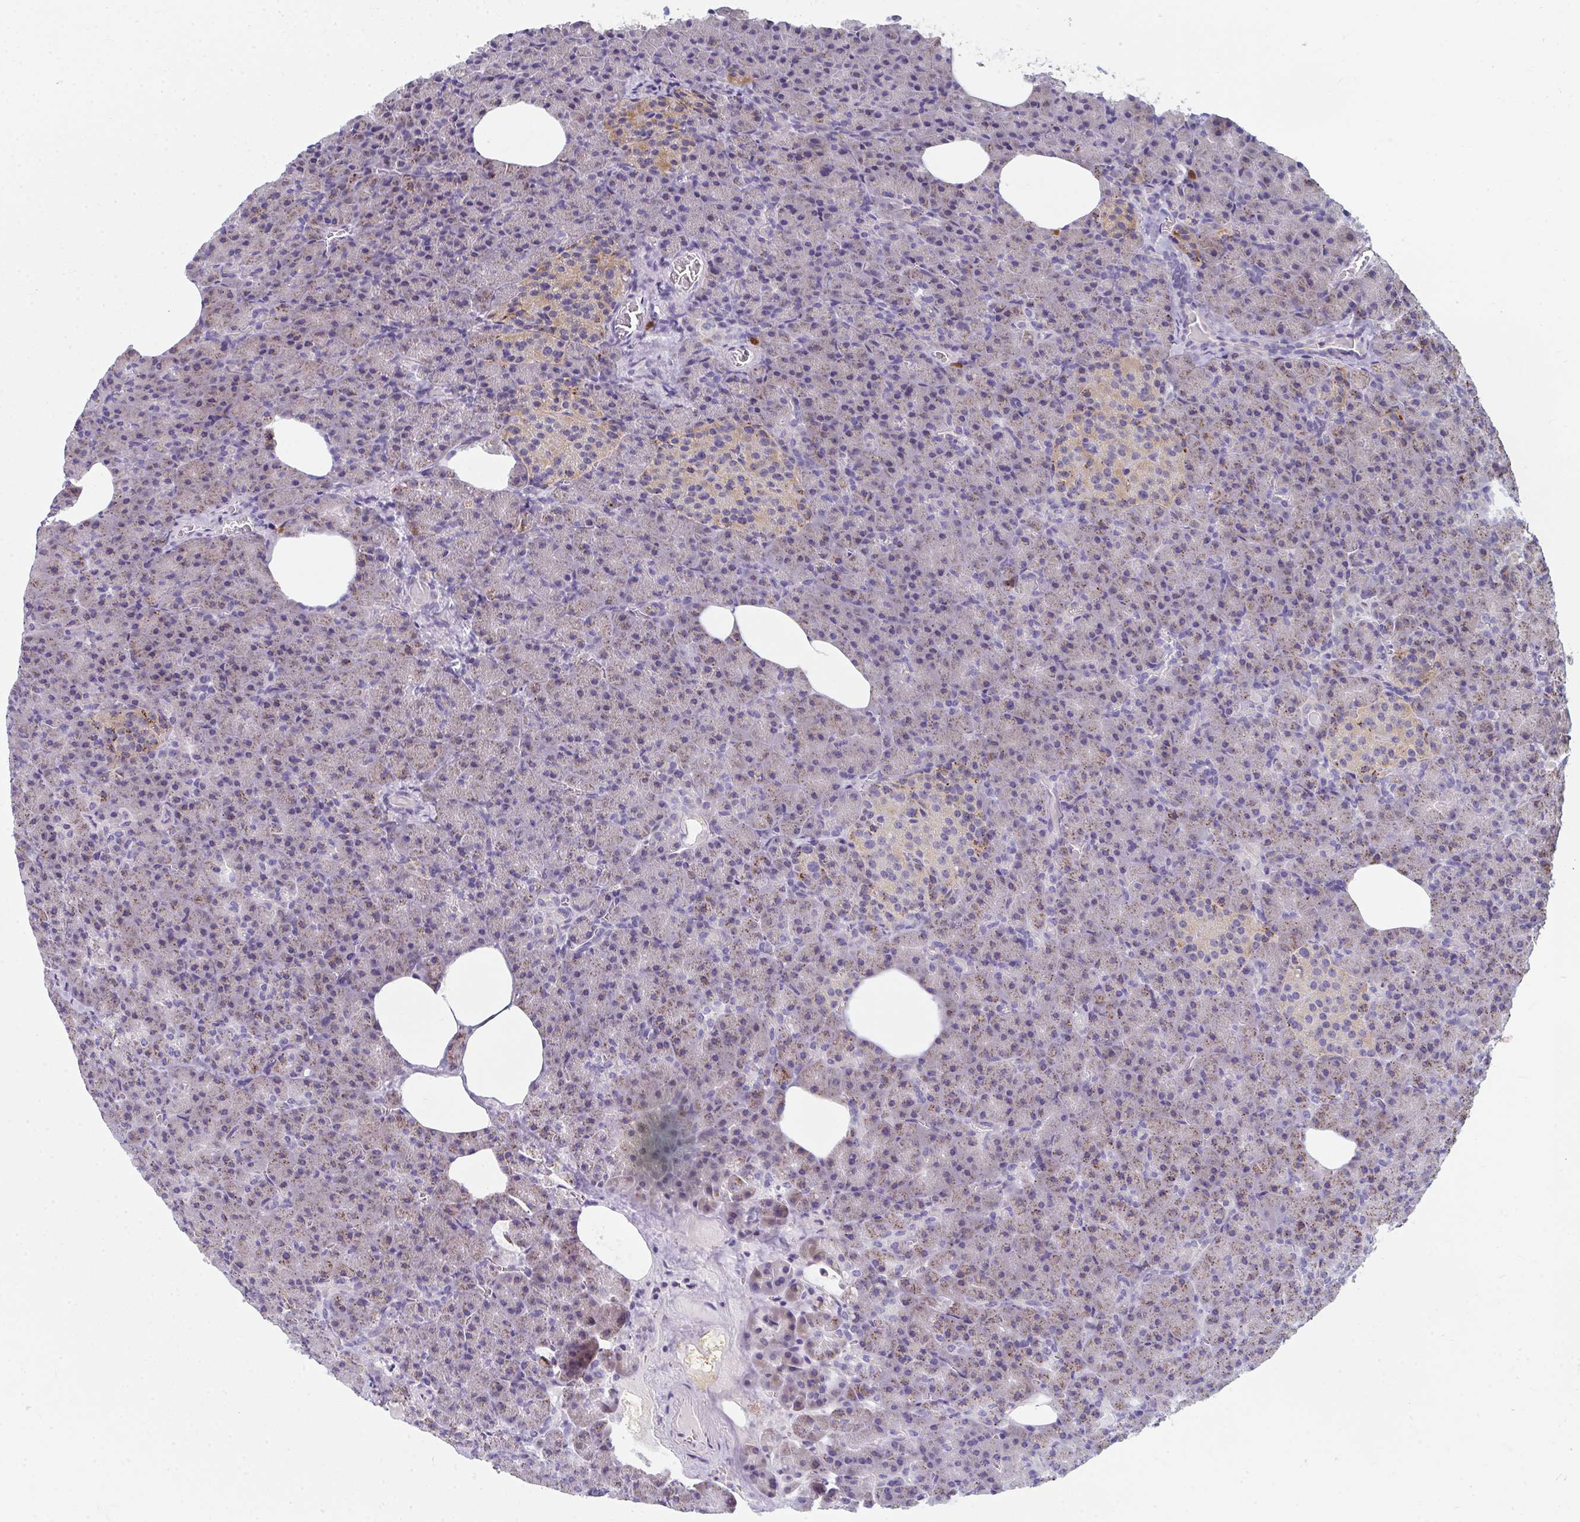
{"staining": {"intensity": "weak", "quantity": "25%-75%", "location": "cytoplasmic/membranous"}, "tissue": "pancreas", "cell_type": "Exocrine glandular cells", "image_type": "normal", "snomed": [{"axis": "morphology", "description": "Normal tissue, NOS"}, {"axis": "topography", "description": "Pancreas"}], "caption": "High-magnification brightfield microscopy of unremarkable pancreas stained with DAB (brown) and counterstained with hematoxylin (blue). exocrine glandular cells exhibit weak cytoplasmic/membranous staining is appreciated in approximately25%-75% of cells. The protein is stained brown, and the nuclei are stained in blue (DAB IHC with brightfield microscopy, high magnification).", "gene": "EIF1AD", "patient": {"sex": "female", "age": 74}}